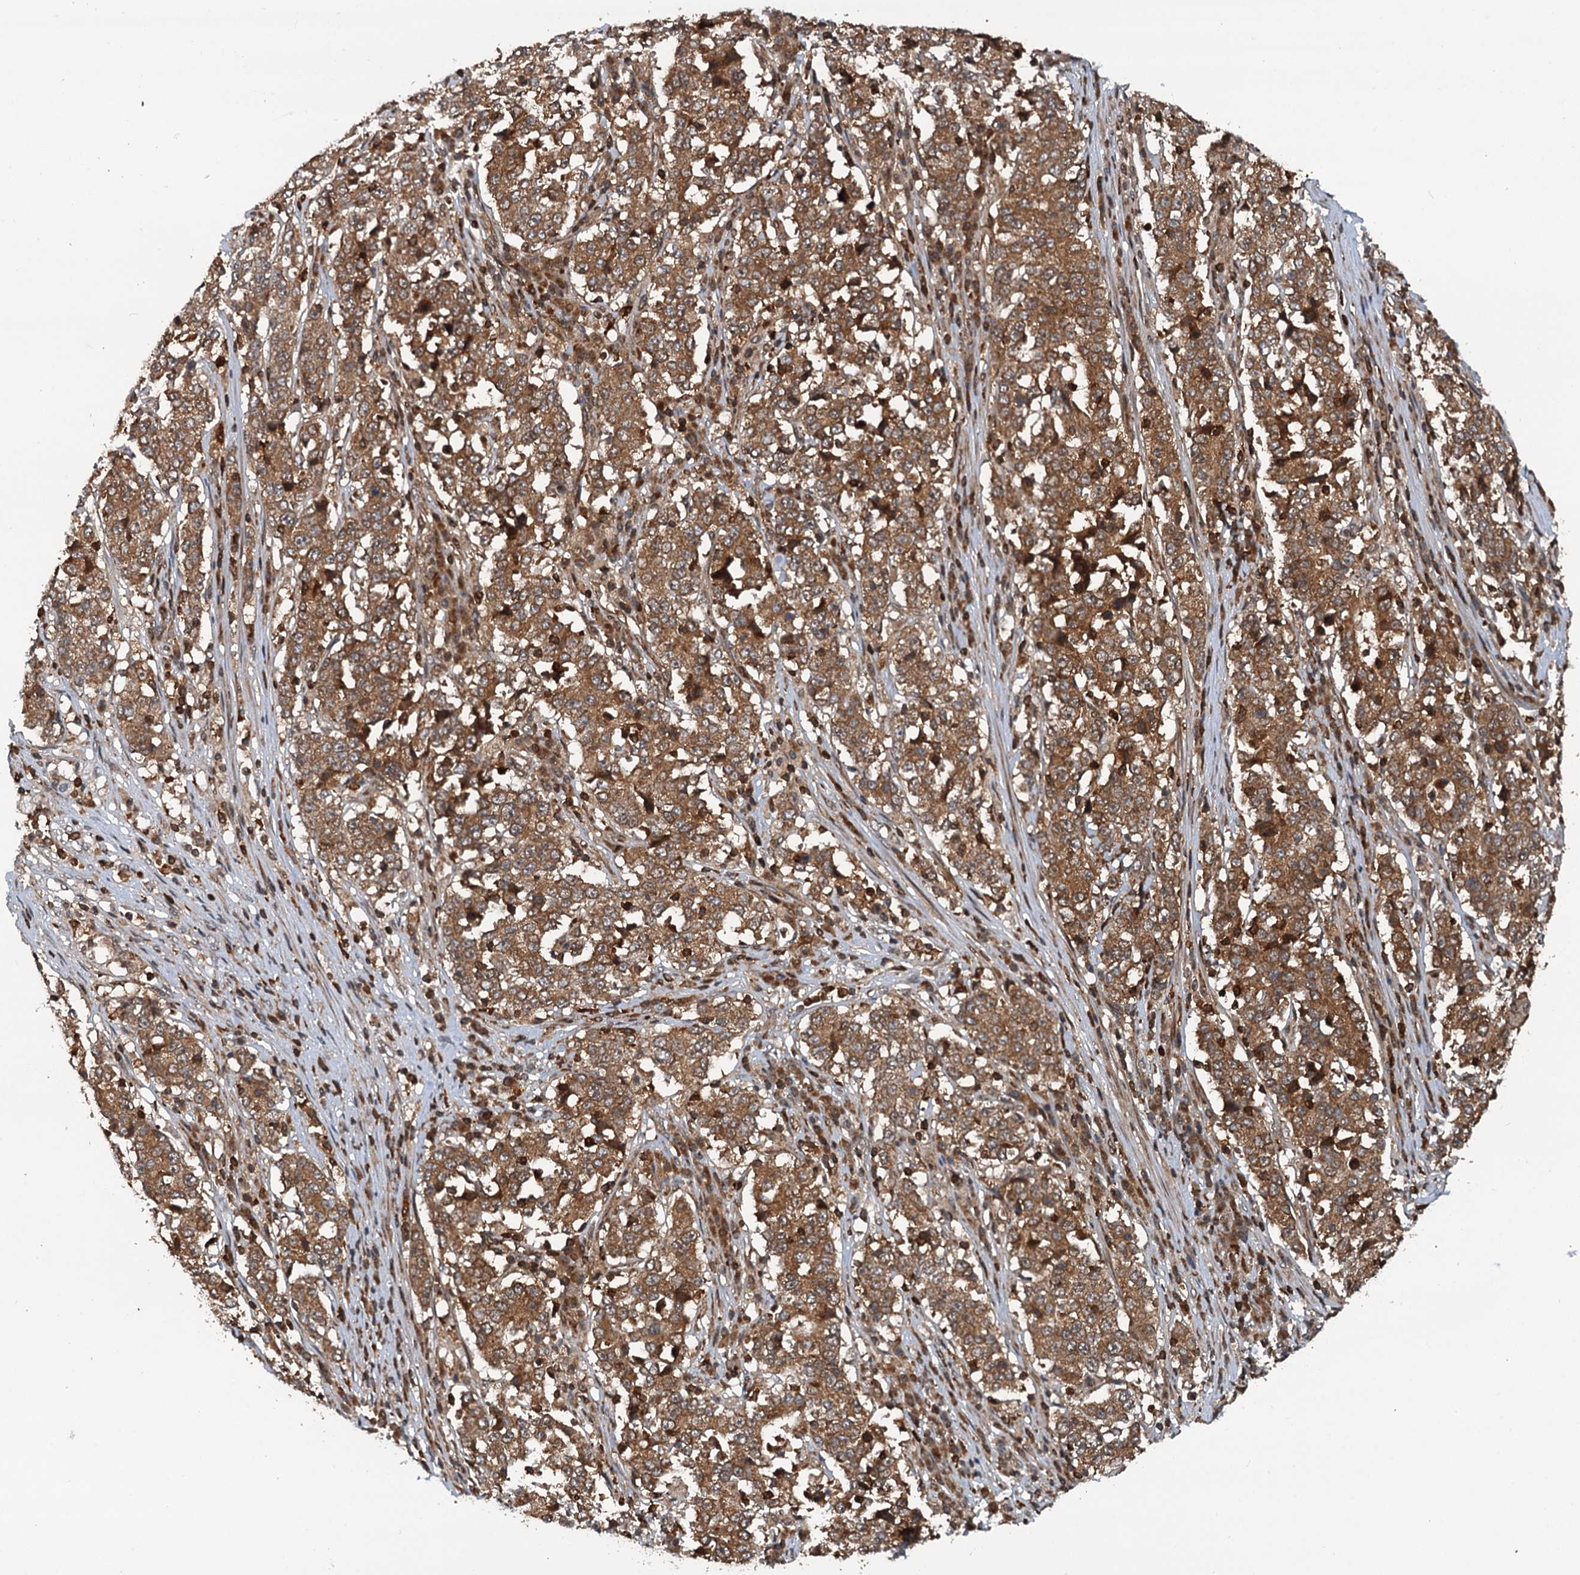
{"staining": {"intensity": "moderate", "quantity": ">75%", "location": "cytoplasmic/membranous"}, "tissue": "stomach cancer", "cell_type": "Tumor cells", "image_type": "cancer", "snomed": [{"axis": "morphology", "description": "Adenocarcinoma, NOS"}, {"axis": "topography", "description": "Stomach"}], "caption": "This is an image of immunohistochemistry staining of stomach cancer, which shows moderate expression in the cytoplasmic/membranous of tumor cells.", "gene": "STUB1", "patient": {"sex": "male", "age": 59}}